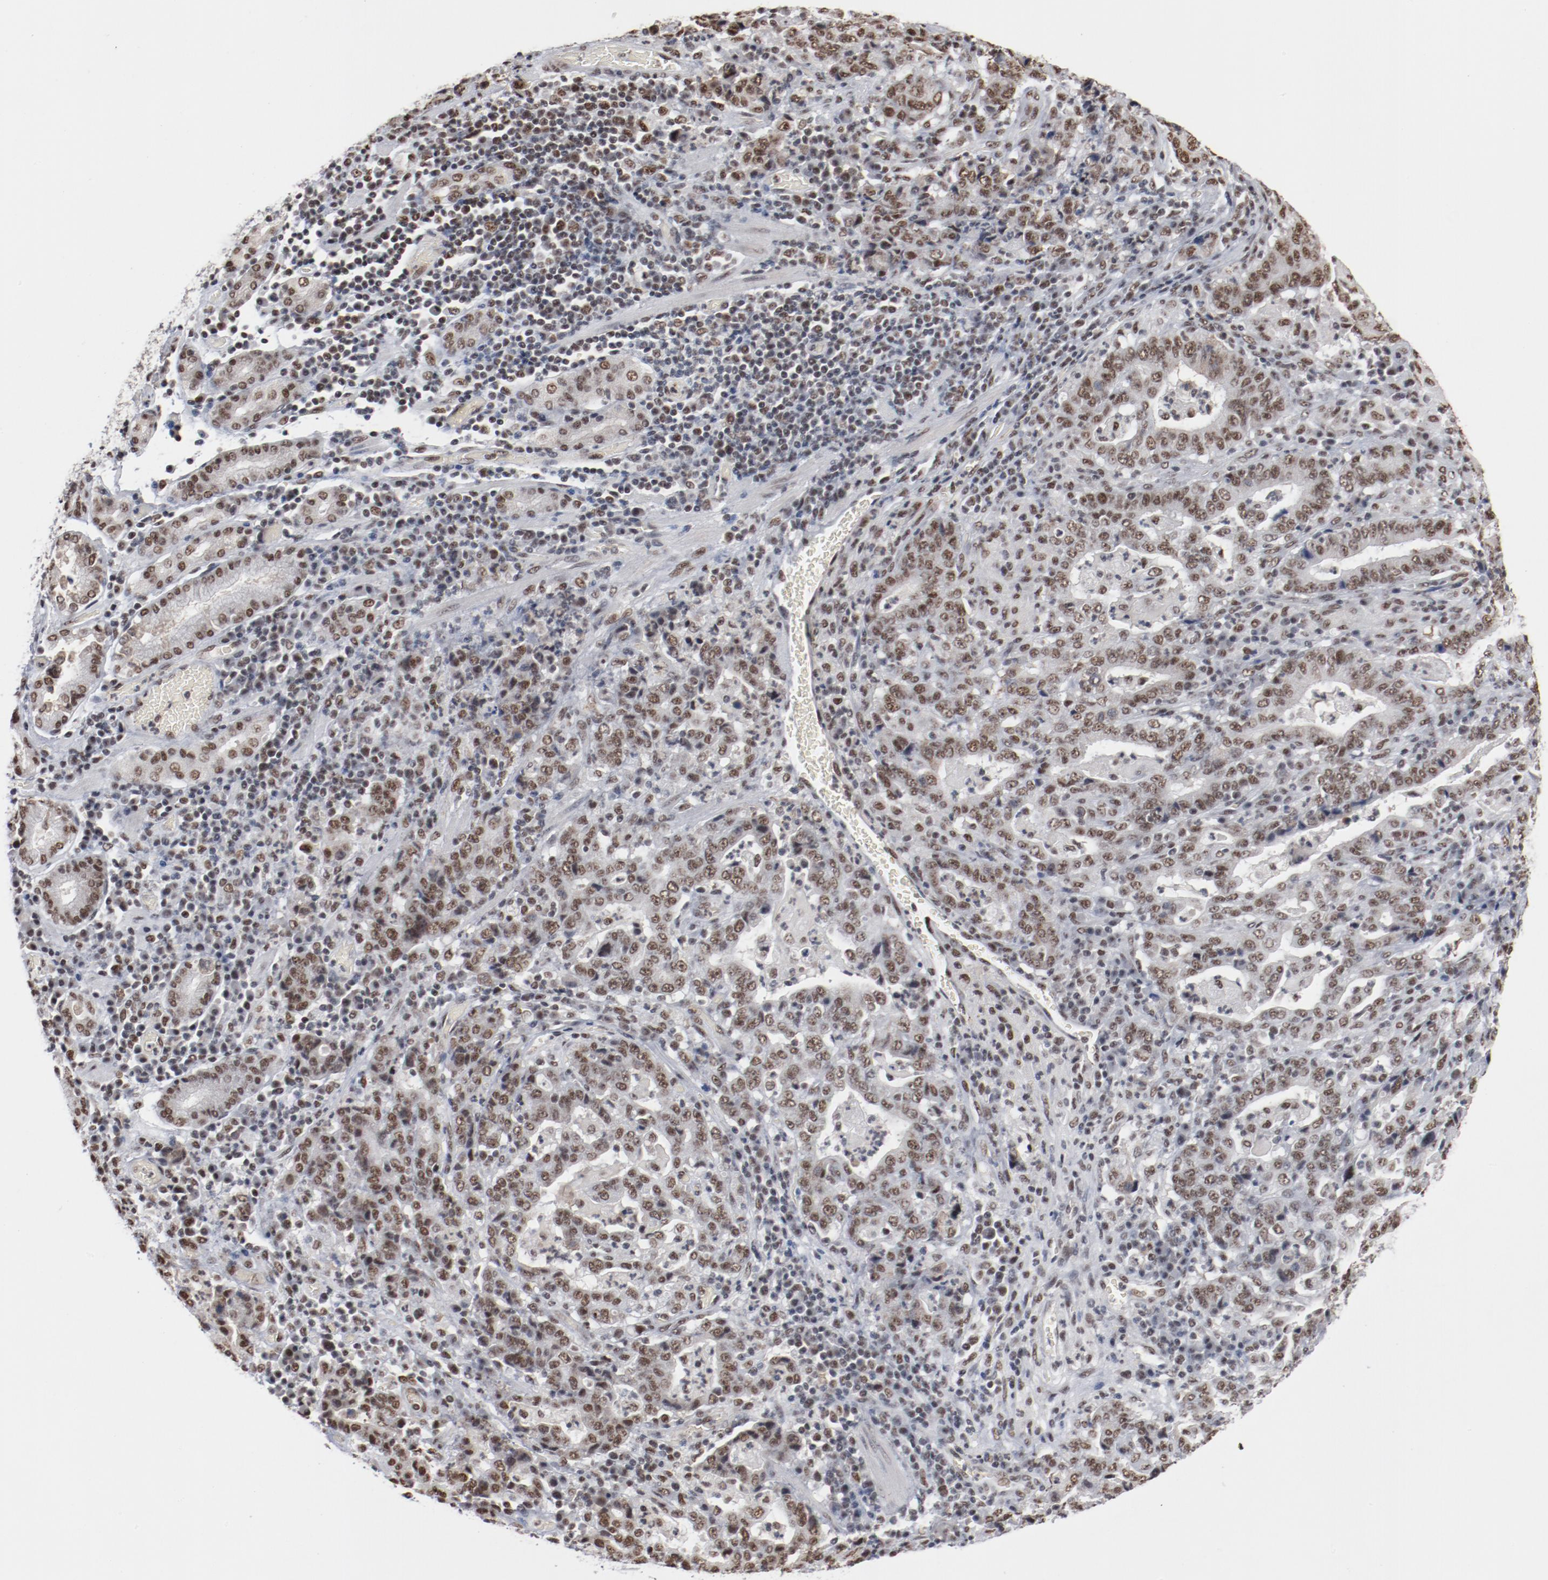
{"staining": {"intensity": "weak", "quantity": ">75%", "location": "nuclear"}, "tissue": "stomach cancer", "cell_type": "Tumor cells", "image_type": "cancer", "snomed": [{"axis": "morphology", "description": "Normal tissue, NOS"}, {"axis": "morphology", "description": "Adenocarcinoma, NOS"}, {"axis": "topography", "description": "Stomach, upper"}, {"axis": "topography", "description": "Stomach"}], "caption": "A high-resolution image shows IHC staining of stomach adenocarcinoma, which displays weak nuclear staining in about >75% of tumor cells.", "gene": "BUB3", "patient": {"sex": "male", "age": 59}}